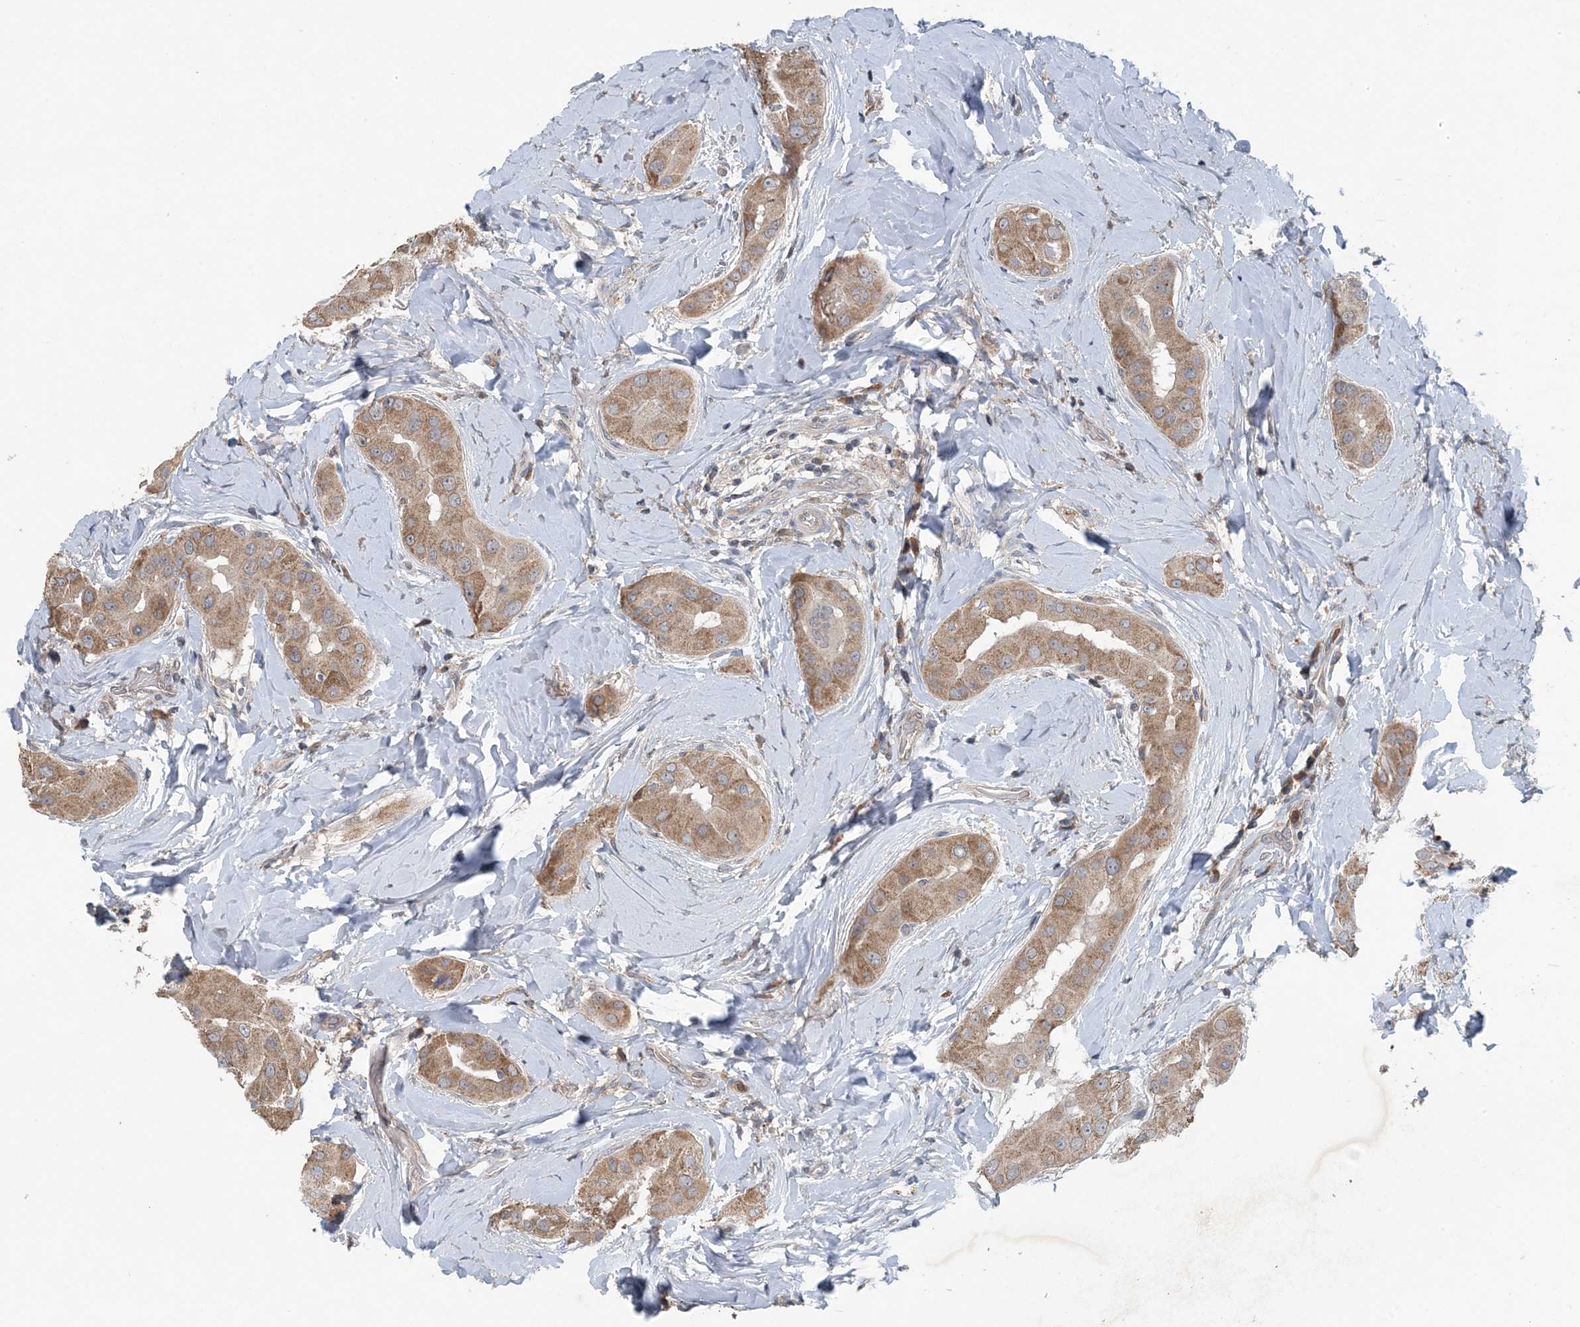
{"staining": {"intensity": "moderate", "quantity": ">75%", "location": "cytoplasmic/membranous"}, "tissue": "thyroid cancer", "cell_type": "Tumor cells", "image_type": "cancer", "snomed": [{"axis": "morphology", "description": "Papillary adenocarcinoma, NOS"}, {"axis": "topography", "description": "Thyroid gland"}], "caption": "A high-resolution micrograph shows IHC staining of thyroid cancer, which shows moderate cytoplasmic/membranous staining in about >75% of tumor cells.", "gene": "MYO9B", "patient": {"sex": "male", "age": 33}}